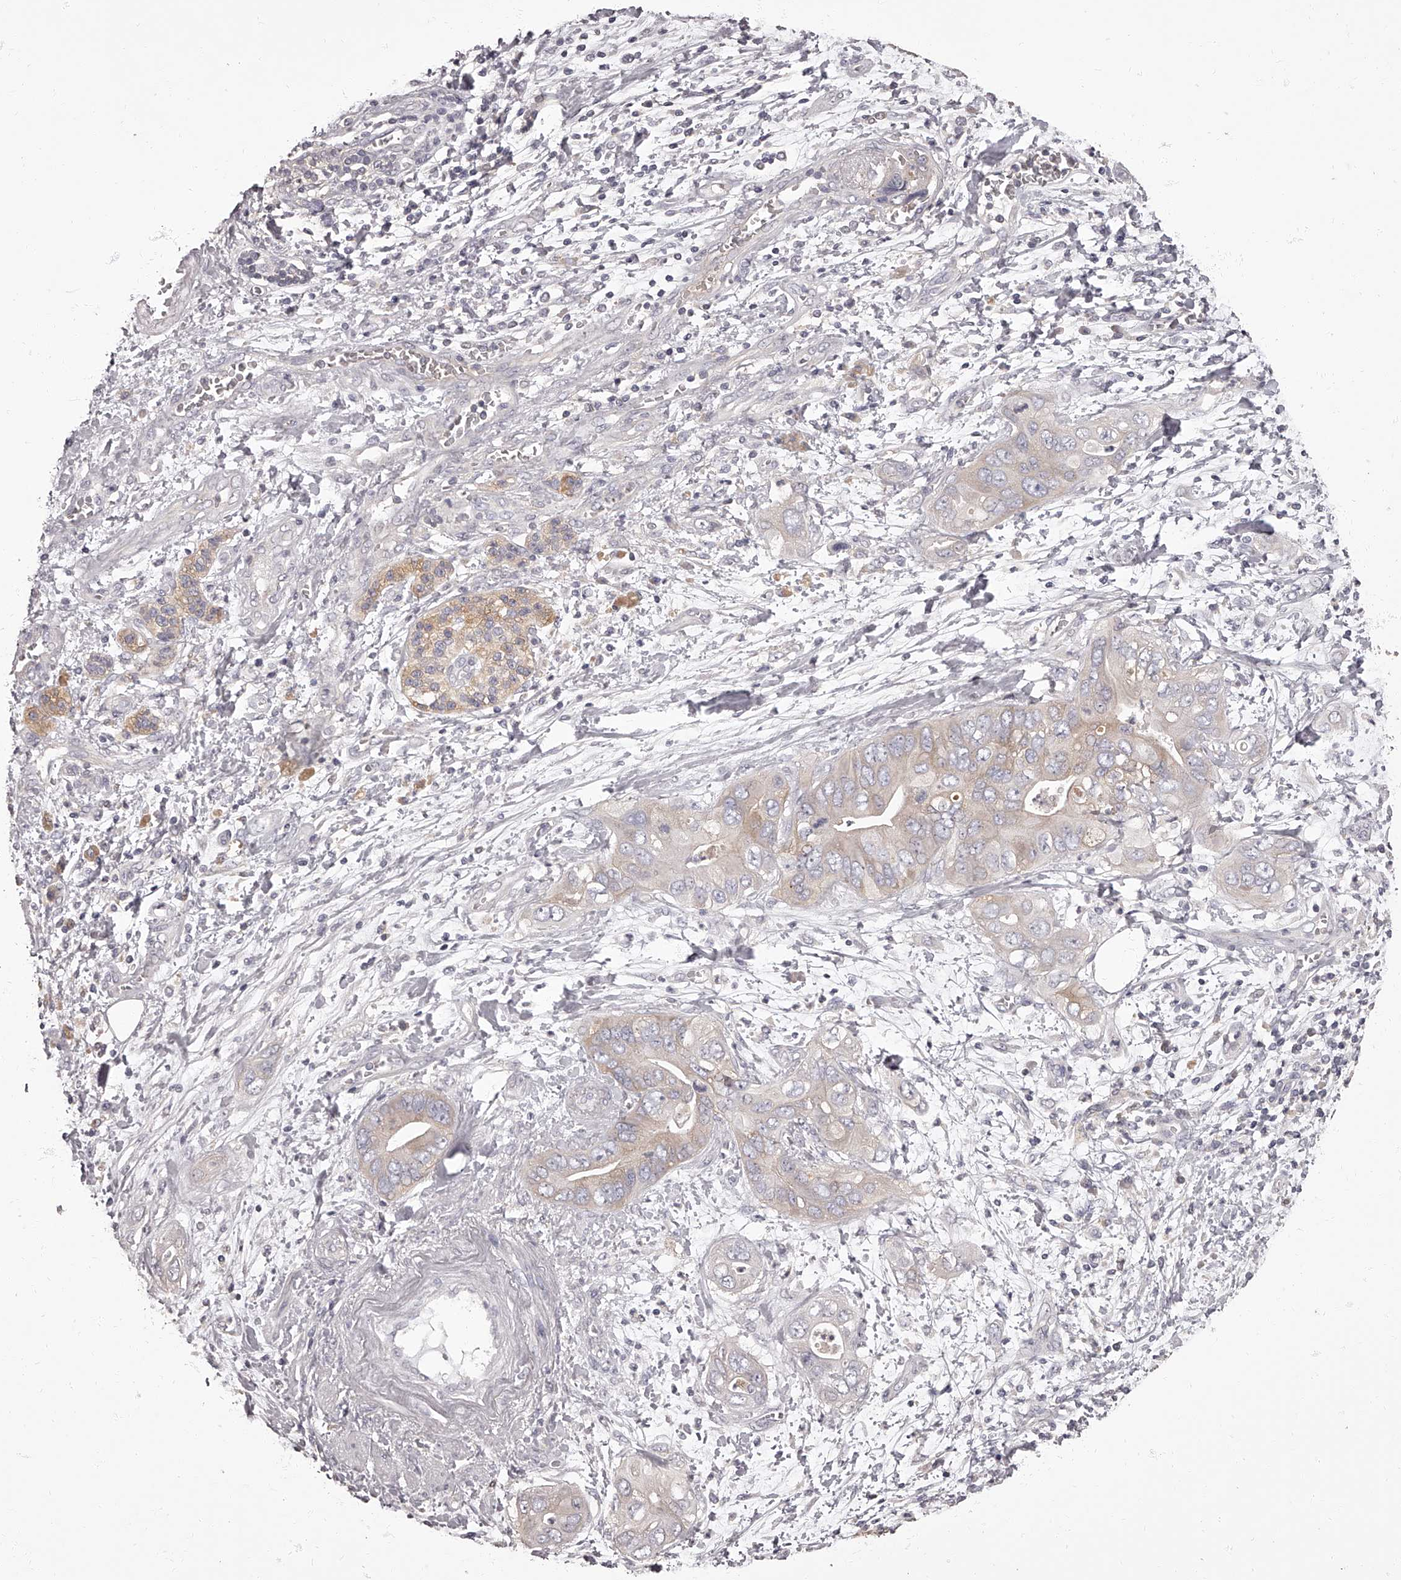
{"staining": {"intensity": "negative", "quantity": "none", "location": "none"}, "tissue": "pancreatic cancer", "cell_type": "Tumor cells", "image_type": "cancer", "snomed": [{"axis": "morphology", "description": "Adenocarcinoma, NOS"}, {"axis": "topography", "description": "Pancreas"}], "caption": "A high-resolution photomicrograph shows immunohistochemistry staining of pancreatic cancer, which shows no significant expression in tumor cells.", "gene": "APEH", "patient": {"sex": "female", "age": 78}}